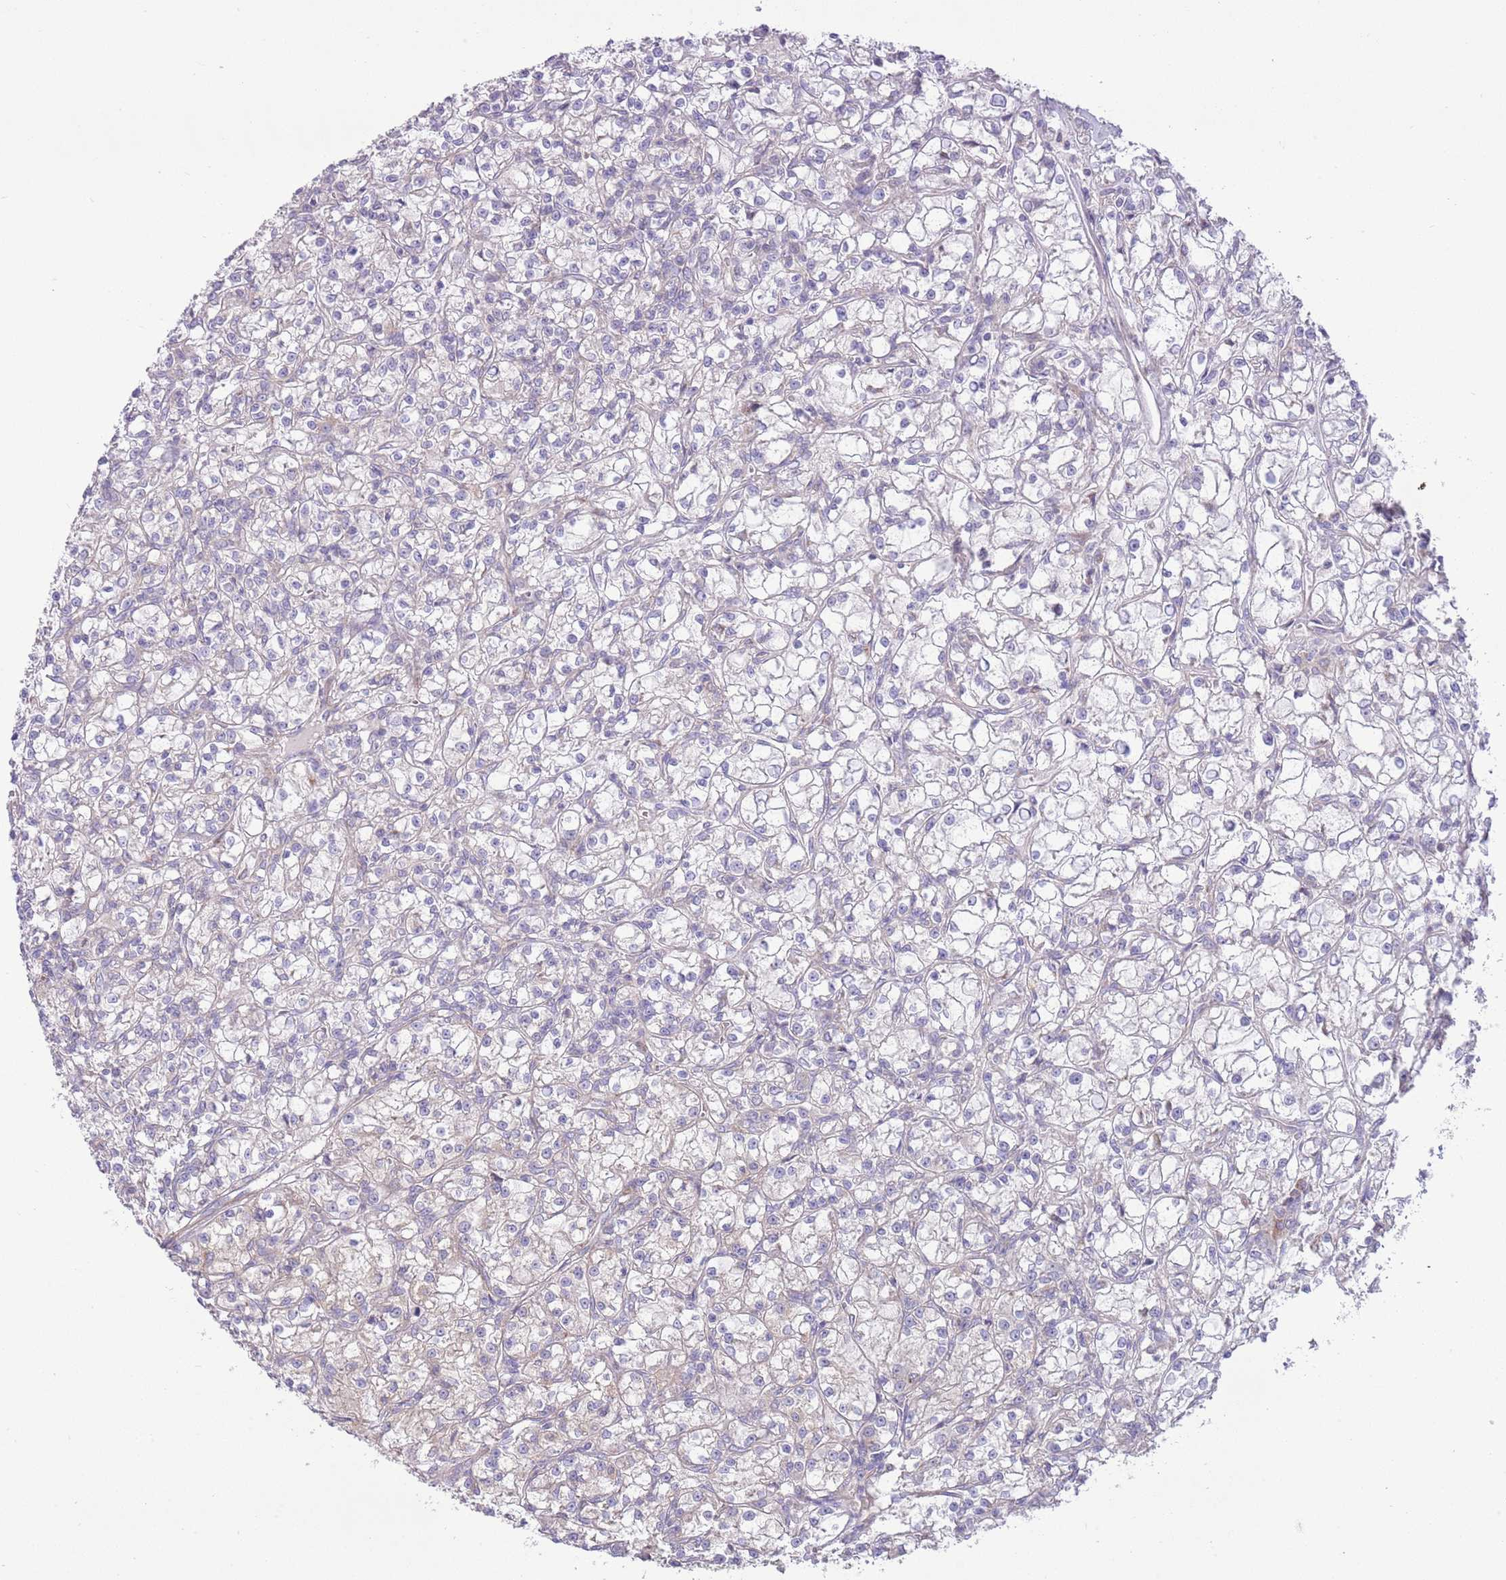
{"staining": {"intensity": "negative", "quantity": "none", "location": "none"}, "tissue": "renal cancer", "cell_type": "Tumor cells", "image_type": "cancer", "snomed": [{"axis": "morphology", "description": "Adenocarcinoma, NOS"}, {"axis": "topography", "description": "Kidney"}], "caption": "Tumor cells are negative for brown protein staining in renal cancer (adenocarcinoma).", "gene": "TOMM5", "patient": {"sex": "female", "age": 59}}